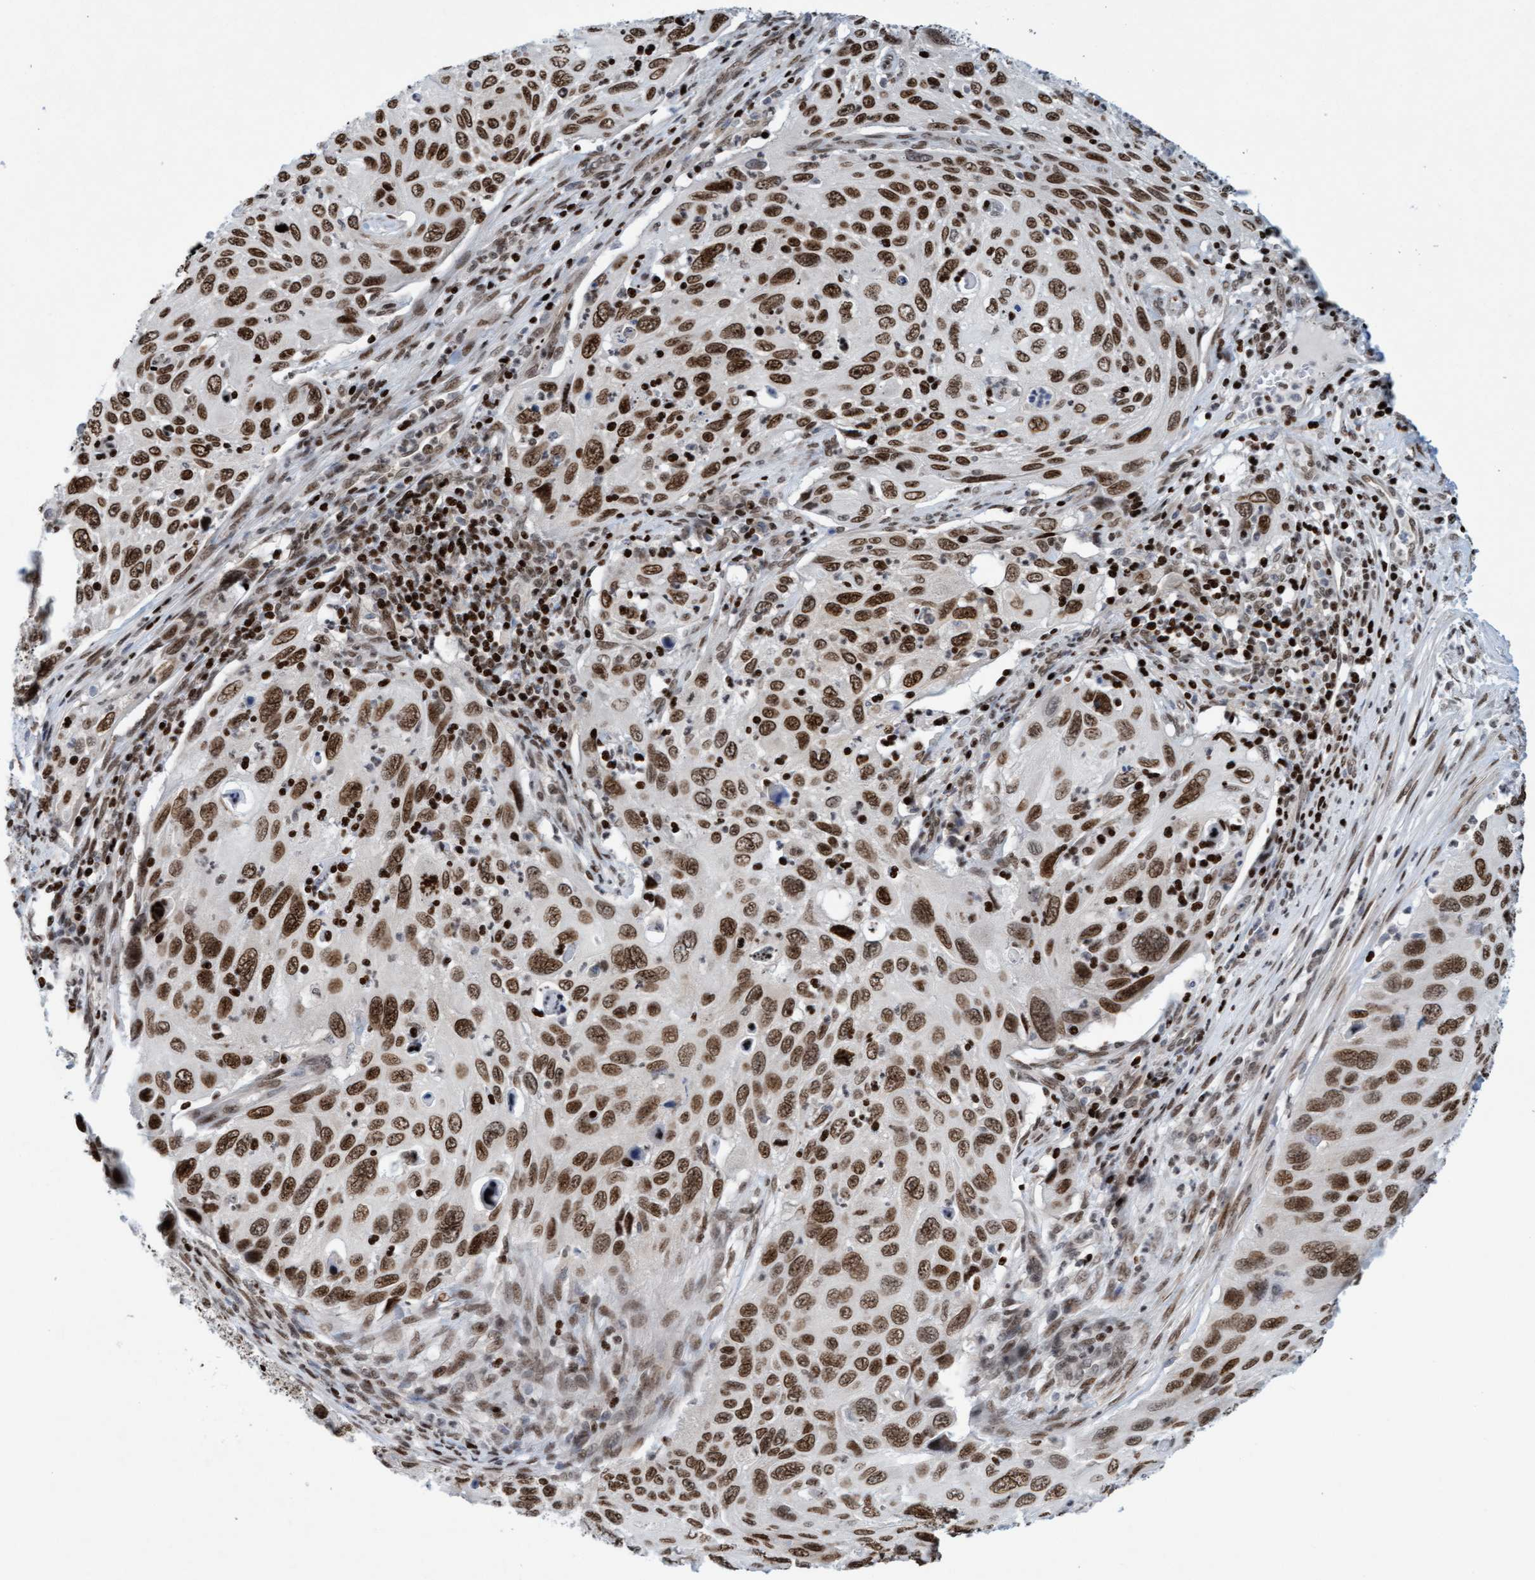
{"staining": {"intensity": "moderate", "quantity": ">75%", "location": "nuclear"}, "tissue": "cervical cancer", "cell_type": "Tumor cells", "image_type": "cancer", "snomed": [{"axis": "morphology", "description": "Squamous cell carcinoma, NOS"}, {"axis": "topography", "description": "Cervix"}], "caption": "This histopathology image exhibits IHC staining of human cervical cancer, with medium moderate nuclear expression in about >75% of tumor cells.", "gene": "GLRX2", "patient": {"sex": "female", "age": 70}}